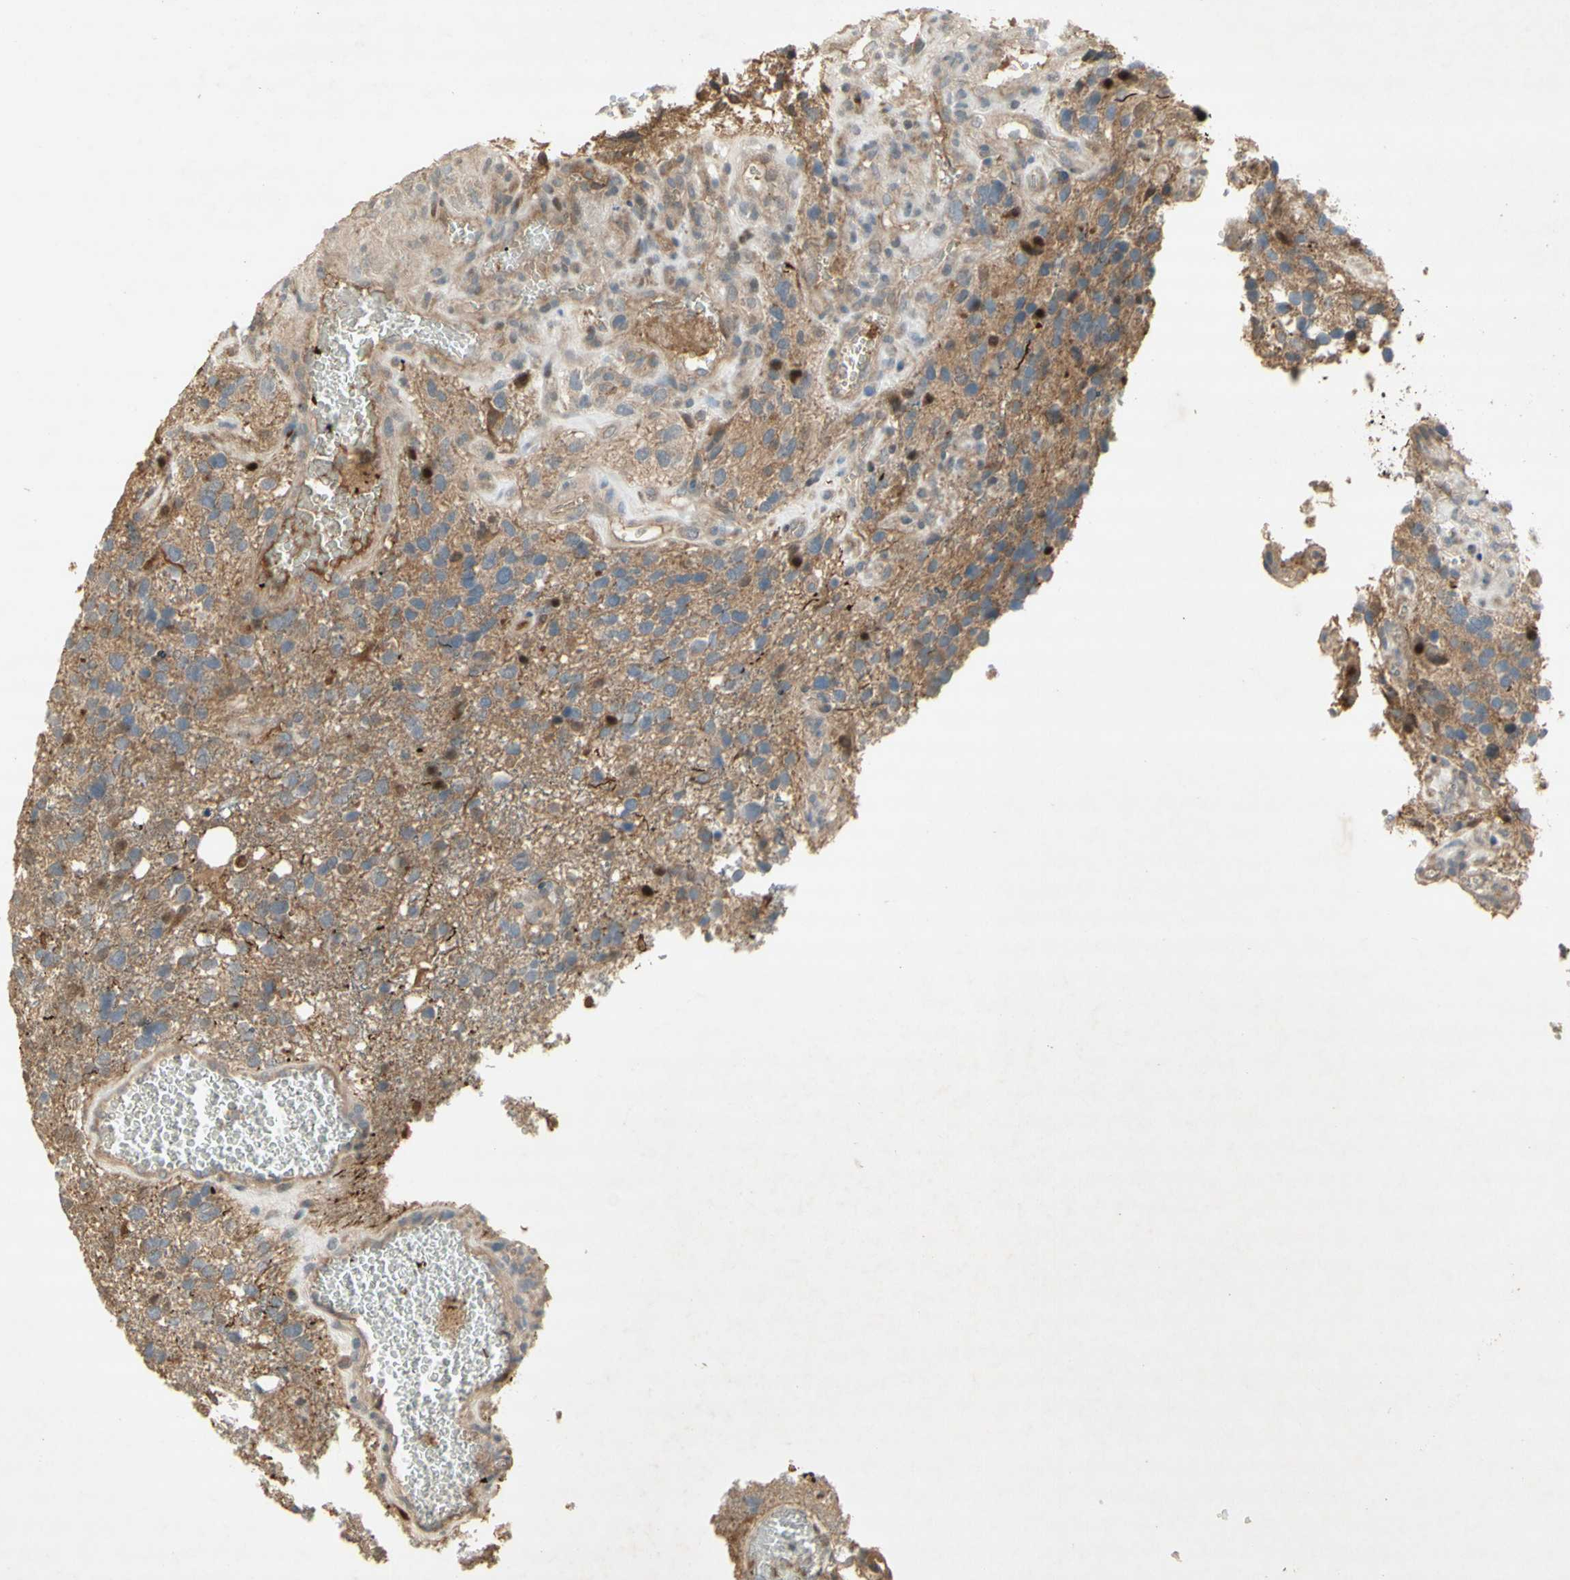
{"staining": {"intensity": "weak", "quantity": "<25%", "location": "cytoplasmic/membranous"}, "tissue": "glioma", "cell_type": "Tumor cells", "image_type": "cancer", "snomed": [{"axis": "morphology", "description": "Glioma, malignant, High grade"}, {"axis": "topography", "description": "Brain"}], "caption": "Protein analysis of malignant glioma (high-grade) exhibits no significant expression in tumor cells.", "gene": "NRG4", "patient": {"sex": "female", "age": 58}}